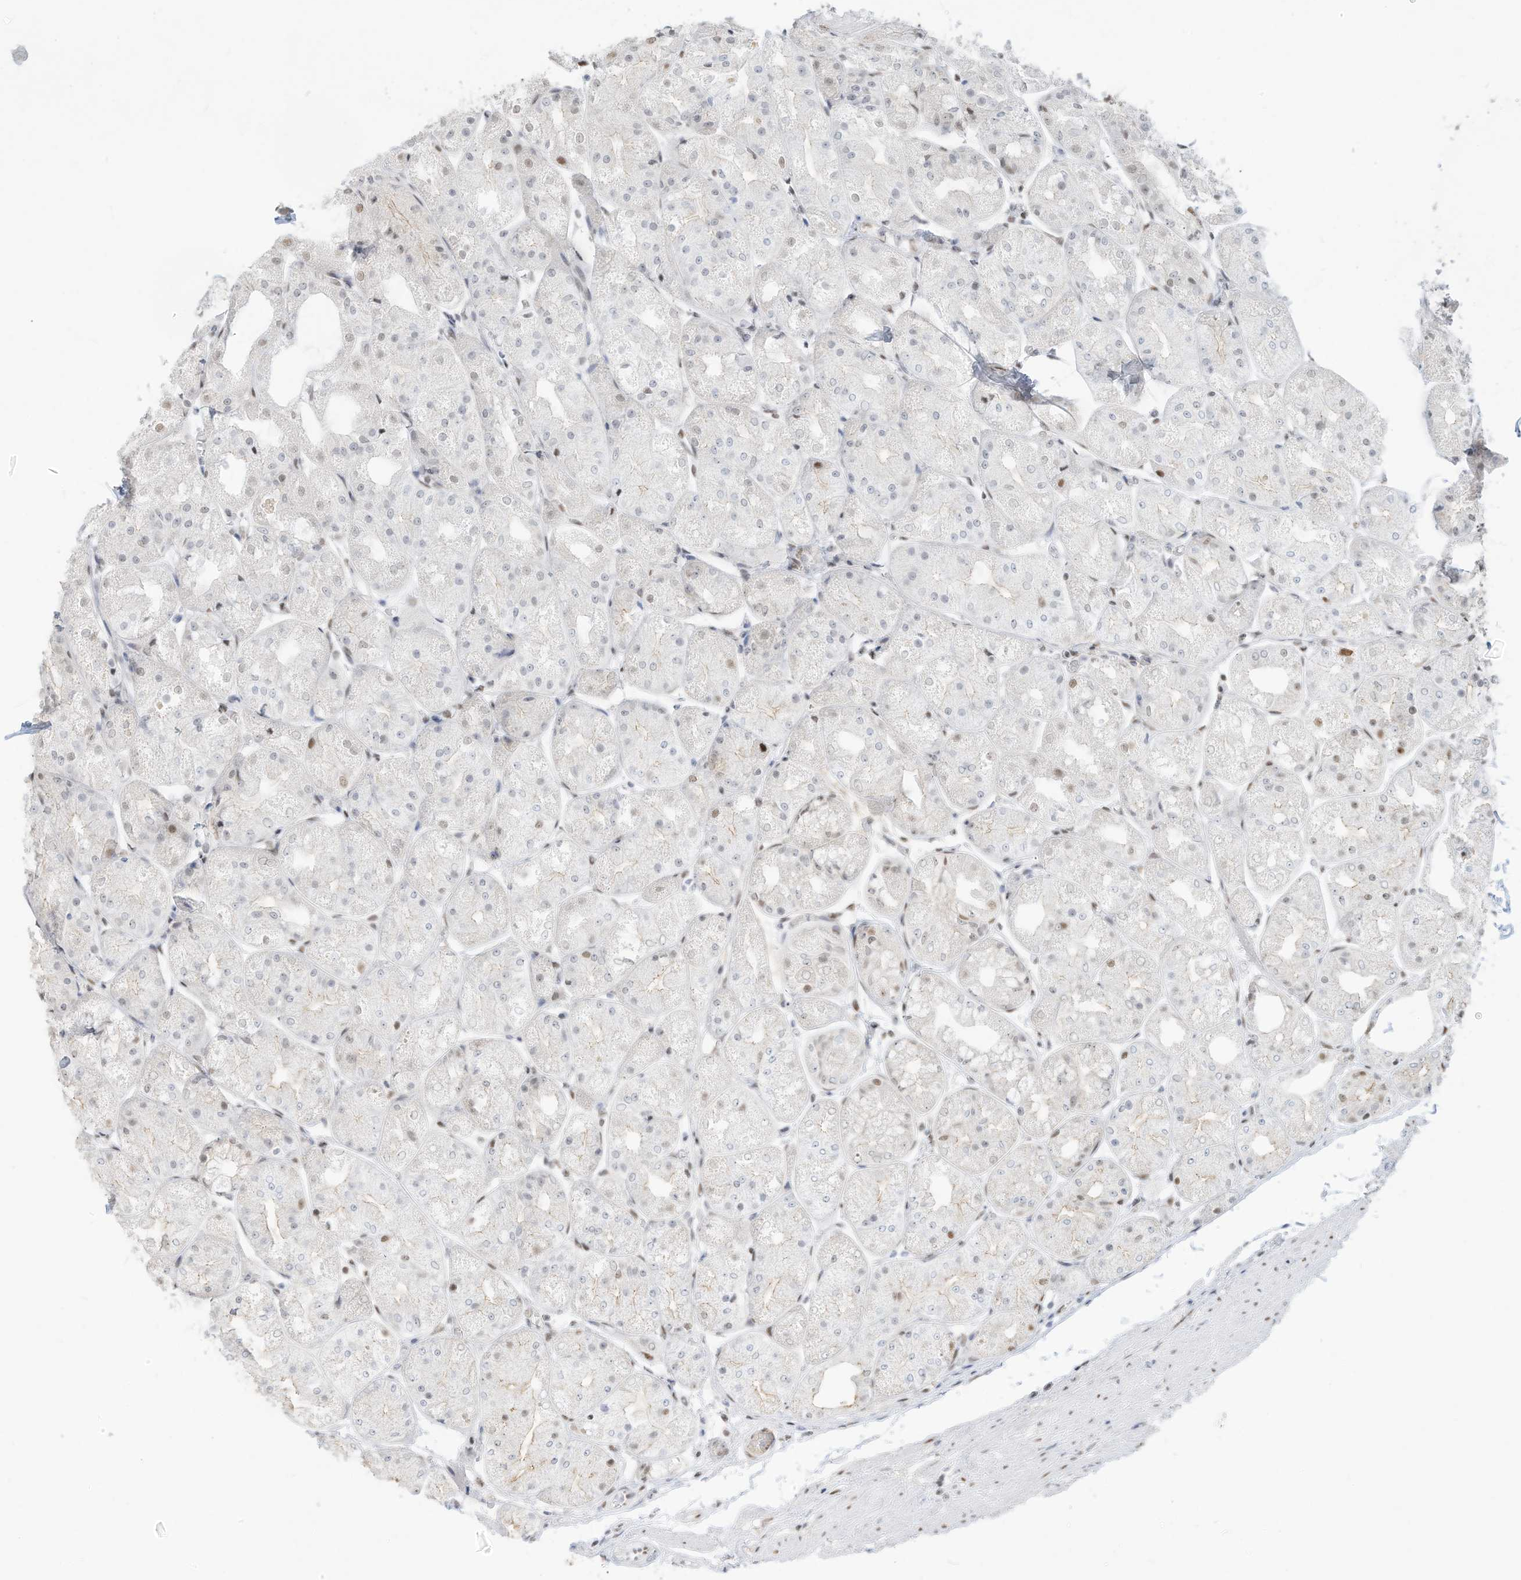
{"staining": {"intensity": "moderate", "quantity": "25%-75%", "location": "nuclear"}, "tissue": "stomach", "cell_type": "Glandular cells", "image_type": "normal", "snomed": [{"axis": "morphology", "description": "Normal tissue, NOS"}, {"axis": "topography", "description": "Stomach, upper"}], "caption": "Immunohistochemical staining of benign human stomach reveals medium levels of moderate nuclear staining in about 25%-75% of glandular cells.", "gene": "NHSL1", "patient": {"sex": "male", "age": 72}}